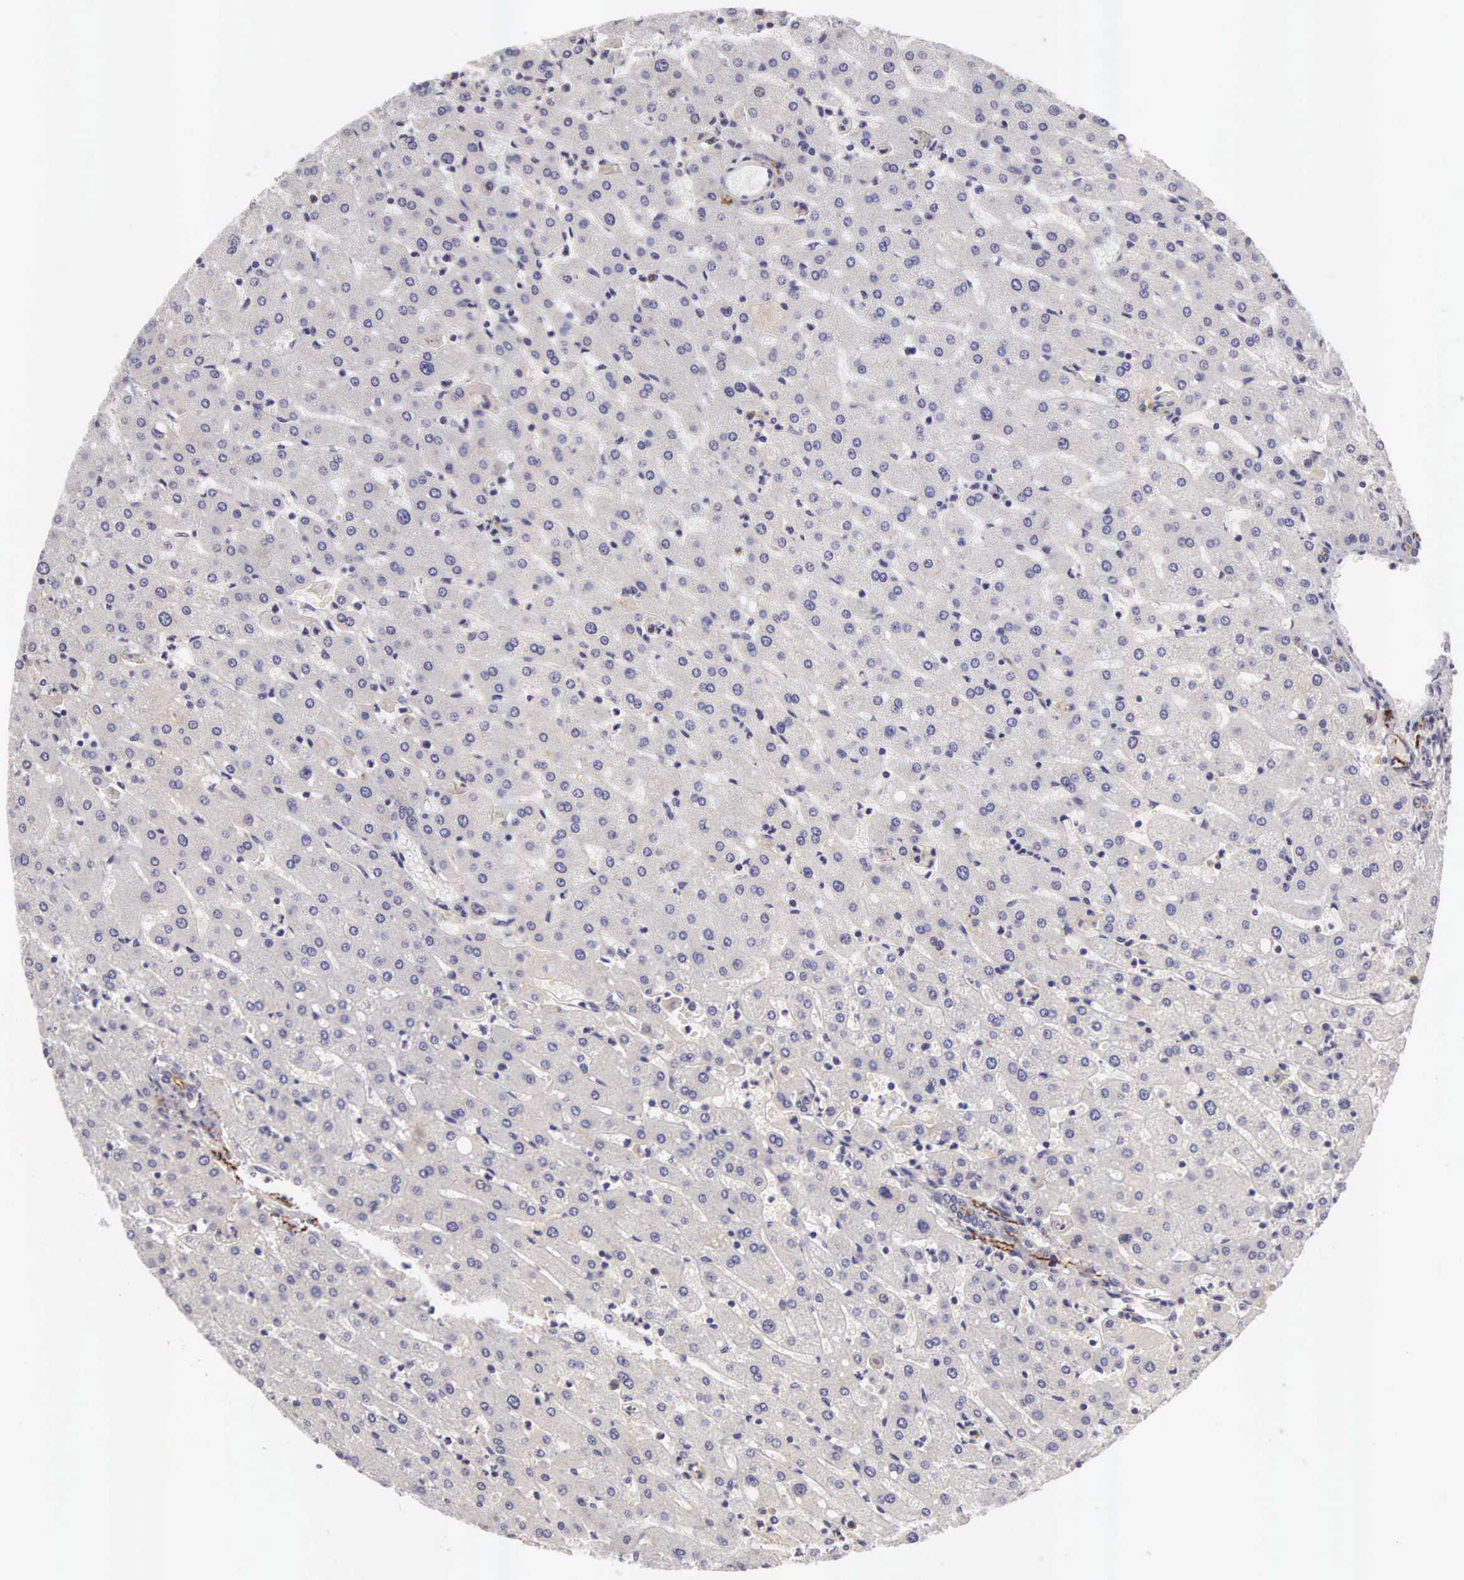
{"staining": {"intensity": "negative", "quantity": "none", "location": "none"}, "tissue": "liver", "cell_type": "Cholangiocytes", "image_type": "normal", "snomed": [{"axis": "morphology", "description": "Normal tissue, NOS"}, {"axis": "topography", "description": "Liver"}], "caption": "Cholangiocytes show no significant protein expression in unremarkable liver. The staining was performed using DAB to visualize the protein expression in brown, while the nuclei were stained in blue with hematoxylin (Magnification: 20x).", "gene": "CLU", "patient": {"sex": "female", "age": 30}}